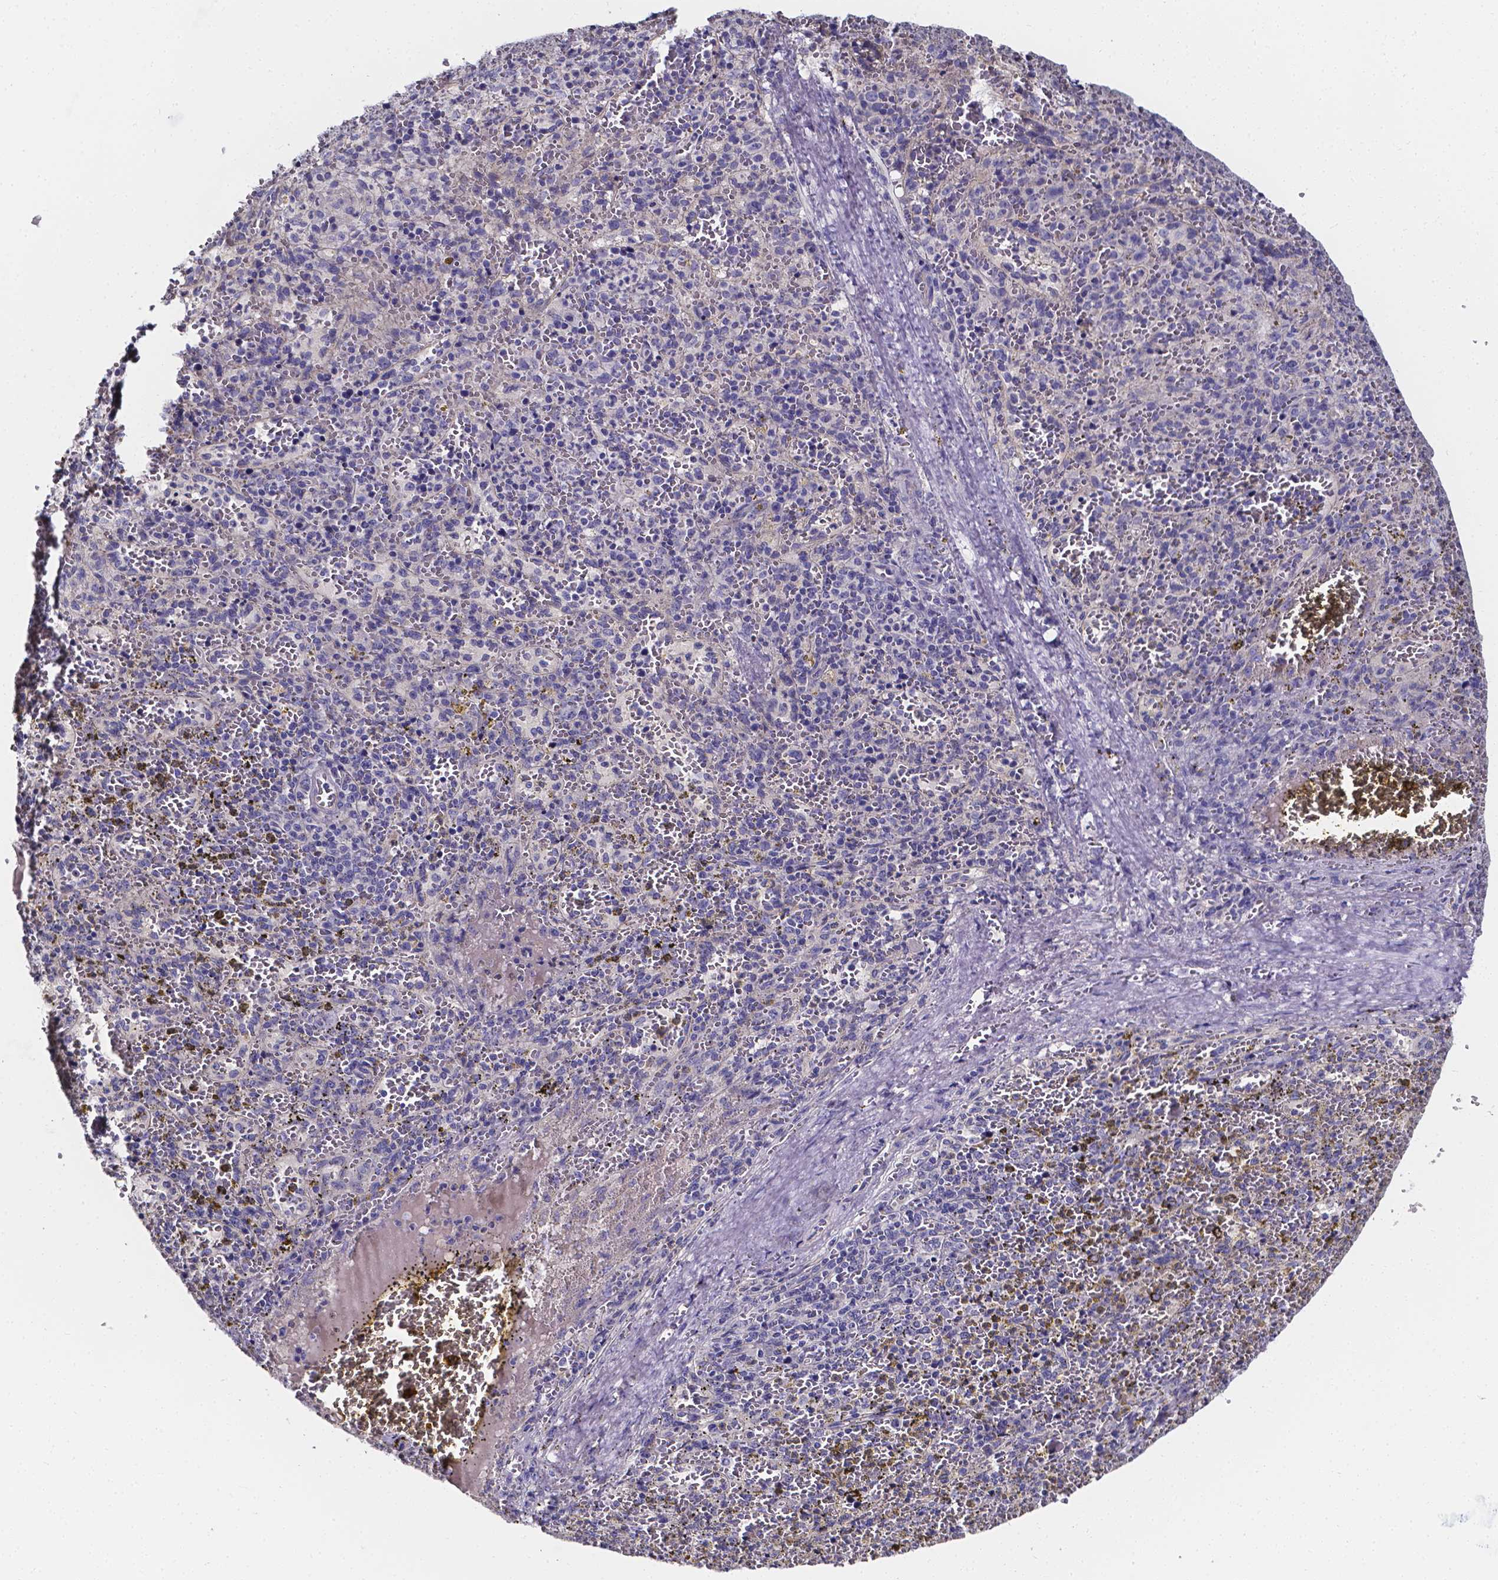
{"staining": {"intensity": "negative", "quantity": "none", "location": "none"}, "tissue": "spleen", "cell_type": "Cells in red pulp", "image_type": "normal", "snomed": [{"axis": "morphology", "description": "Normal tissue, NOS"}, {"axis": "topography", "description": "Spleen"}], "caption": "The photomicrograph displays no significant positivity in cells in red pulp of spleen.", "gene": "CACNG8", "patient": {"sex": "female", "age": 50}}